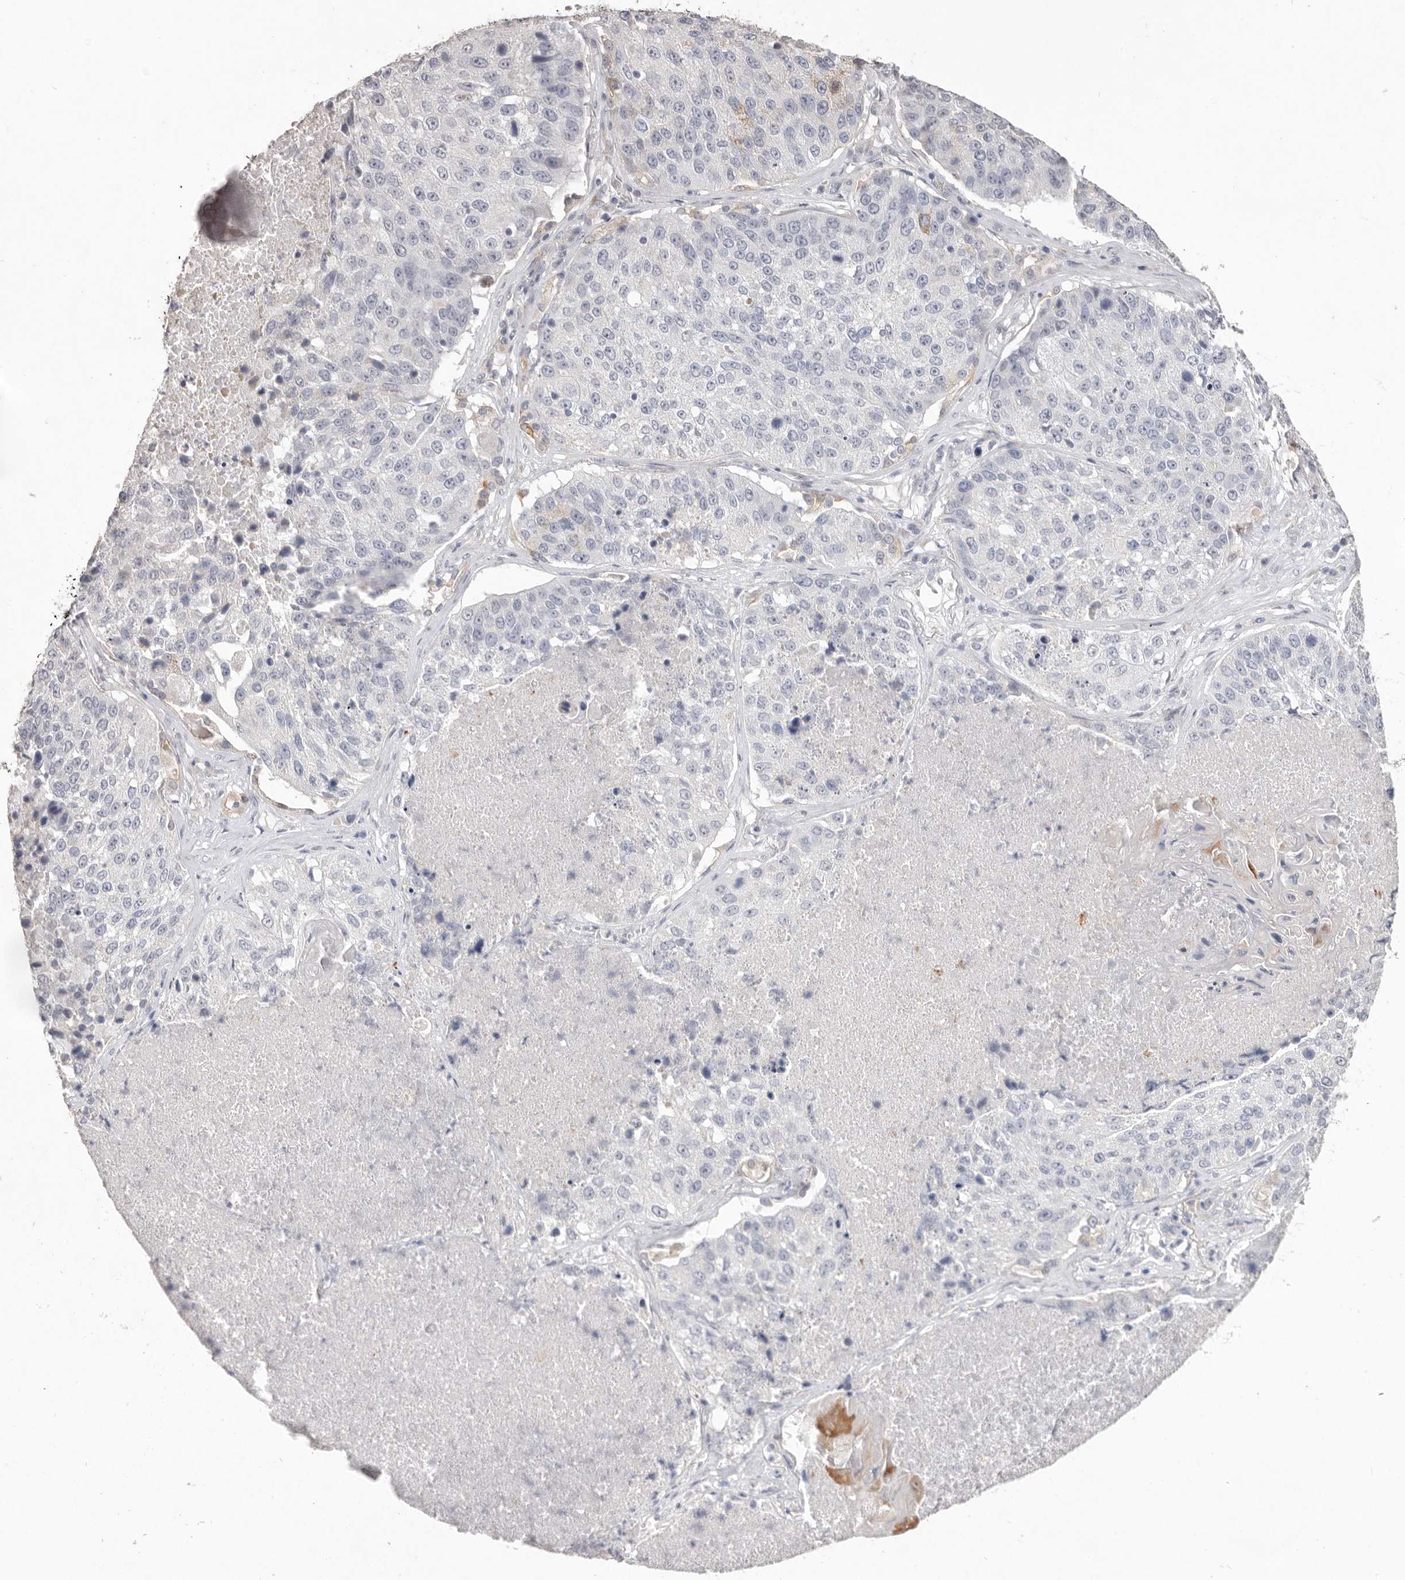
{"staining": {"intensity": "negative", "quantity": "none", "location": "none"}, "tissue": "lung cancer", "cell_type": "Tumor cells", "image_type": "cancer", "snomed": [{"axis": "morphology", "description": "Squamous cell carcinoma, NOS"}, {"axis": "topography", "description": "Lung"}], "caption": "Human lung cancer (squamous cell carcinoma) stained for a protein using IHC demonstrates no positivity in tumor cells.", "gene": "ZYG11B", "patient": {"sex": "male", "age": 61}}